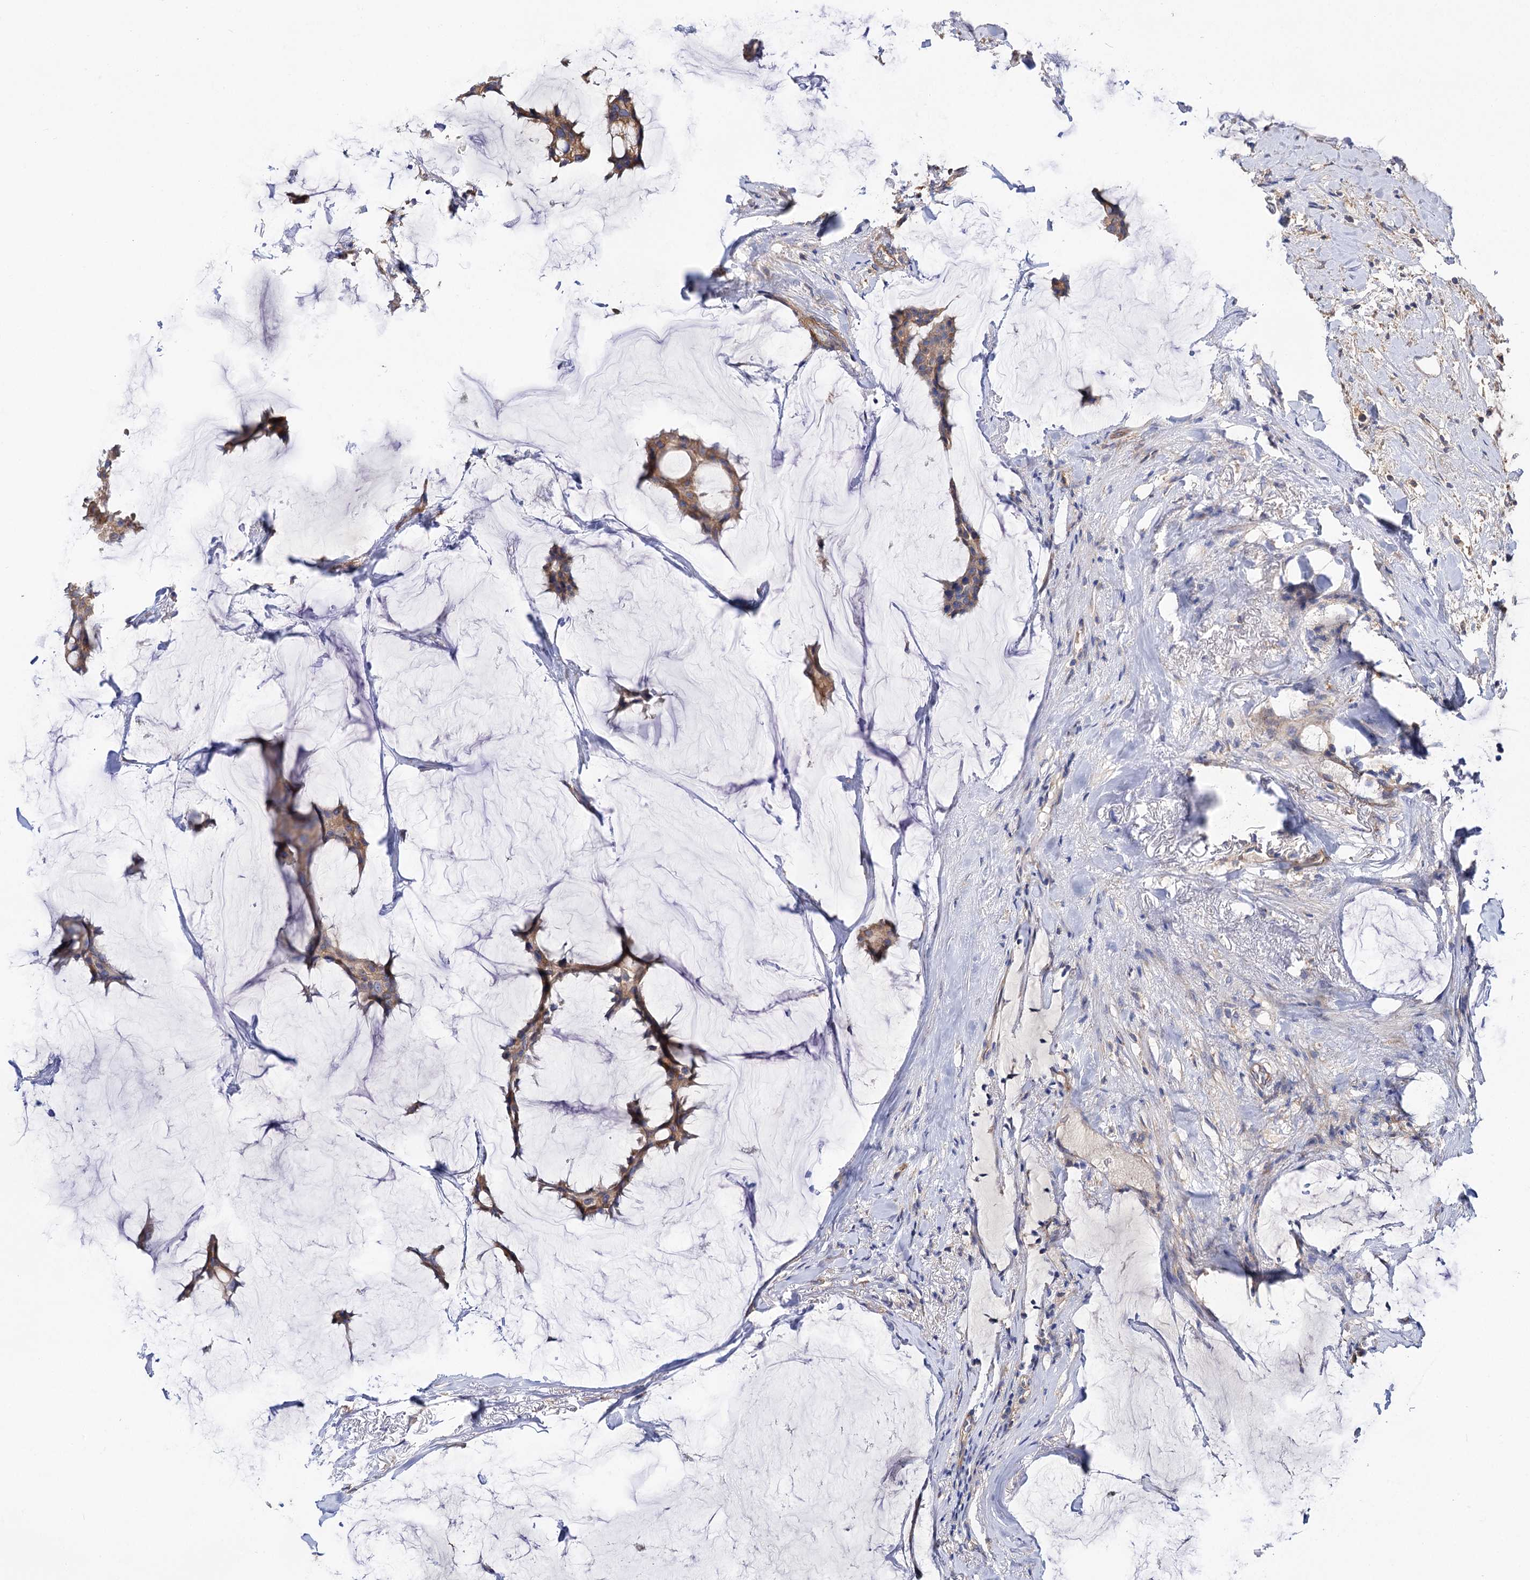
{"staining": {"intensity": "weak", "quantity": ">75%", "location": "cytoplasmic/membranous"}, "tissue": "breast cancer", "cell_type": "Tumor cells", "image_type": "cancer", "snomed": [{"axis": "morphology", "description": "Duct carcinoma"}, {"axis": "topography", "description": "Breast"}], "caption": "Protein expression analysis of human breast cancer reveals weak cytoplasmic/membranous positivity in about >75% of tumor cells.", "gene": "CSAD", "patient": {"sex": "female", "age": 93}}